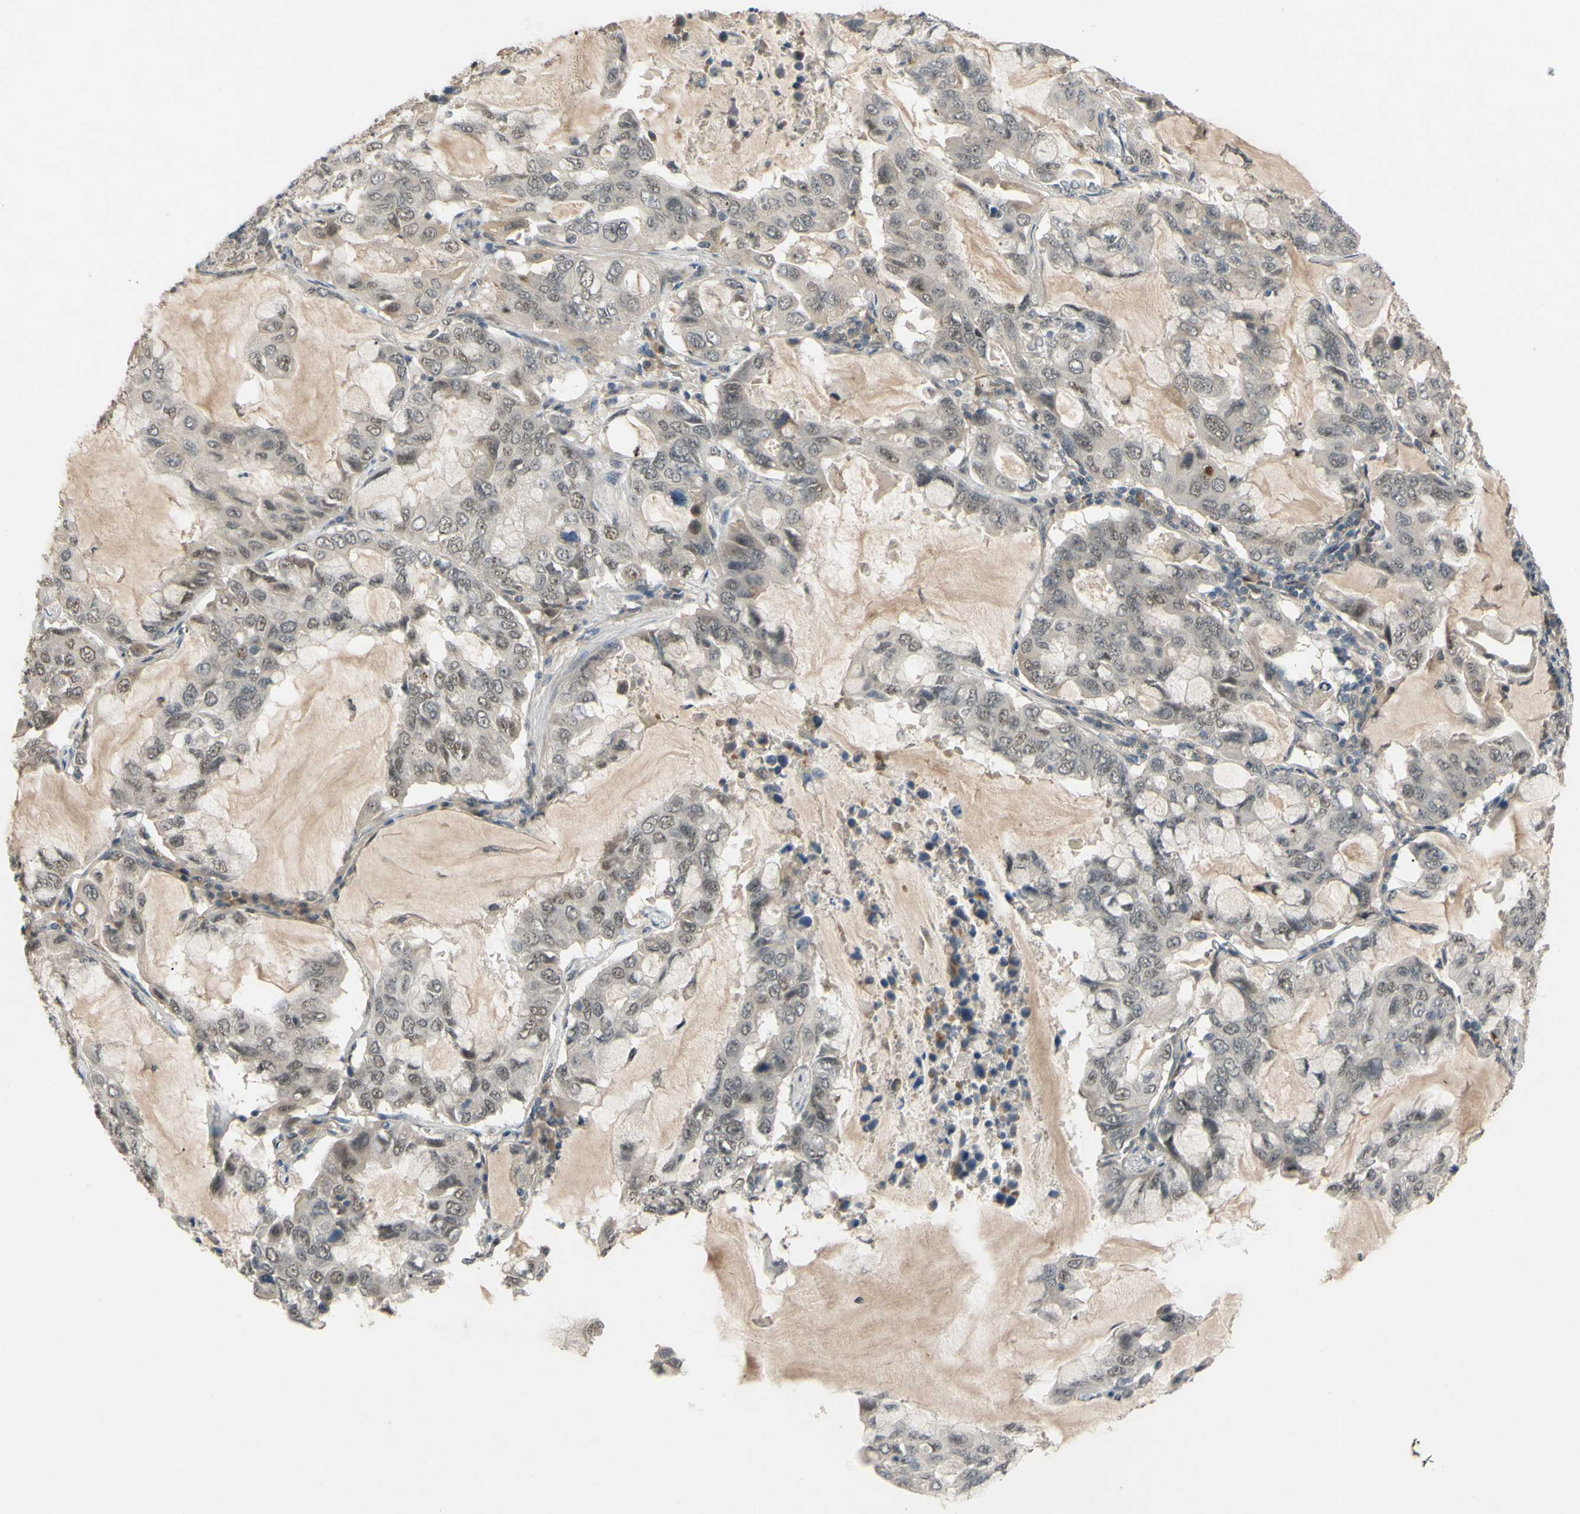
{"staining": {"intensity": "weak", "quantity": ">75%", "location": "cytoplasmic/membranous"}, "tissue": "lung cancer", "cell_type": "Tumor cells", "image_type": "cancer", "snomed": [{"axis": "morphology", "description": "Adenocarcinoma, NOS"}, {"axis": "topography", "description": "Lung"}], "caption": "High-power microscopy captured an immunohistochemistry image of lung cancer (adenocarcinoma), revealing weak cytoplasmic/membranous staining in about >75% of tumor cells. The staining was performed using DAB, with brown indicating positive protein expression. Nuclei are stained blue with hematoxylin.", "gene": "ALK", "patient": {"sex": "male", "age": 64}}